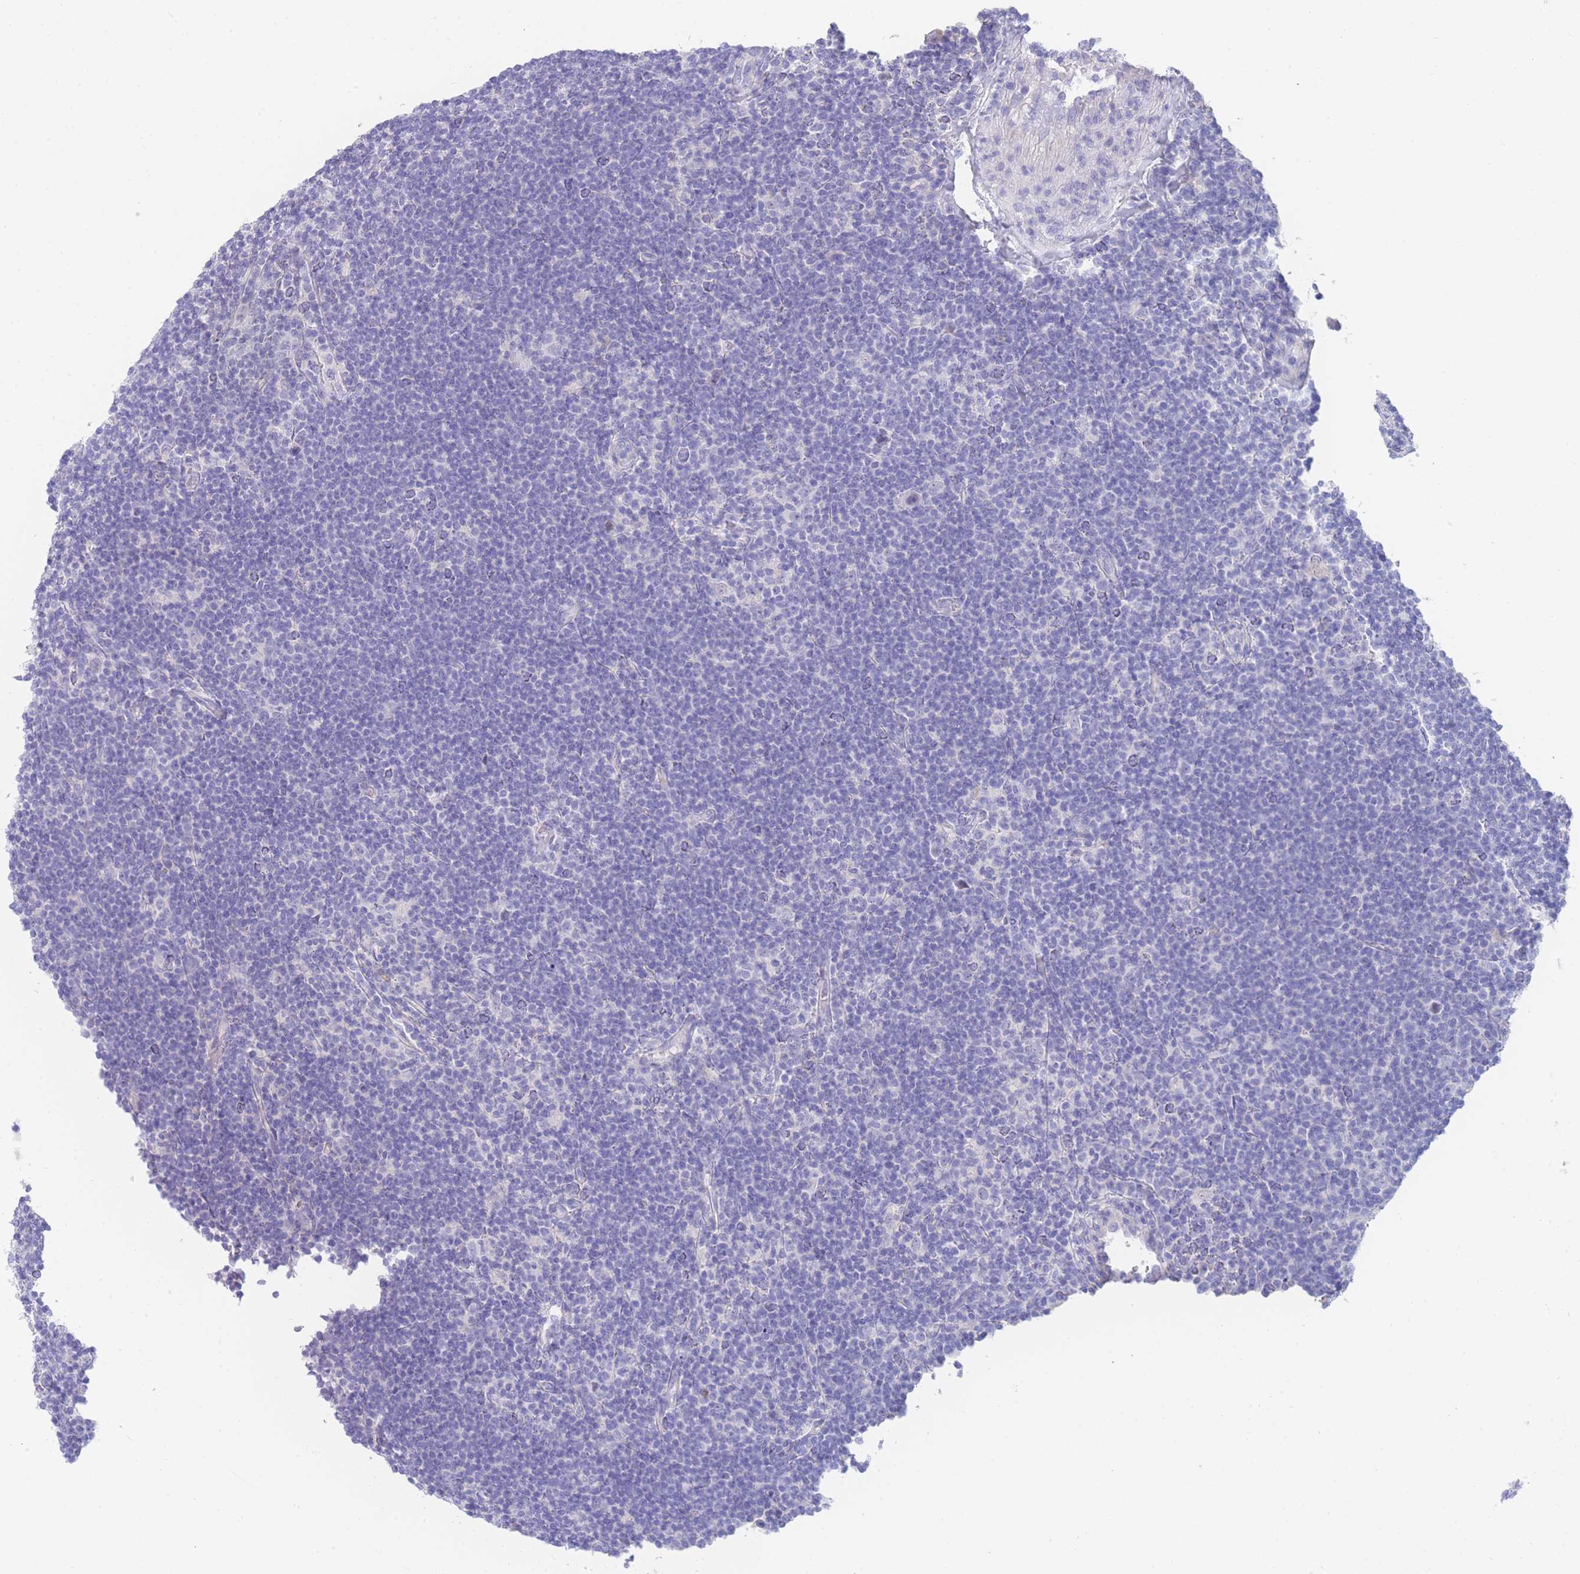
{"staining": {"intensity": "negative", "quantity": "none", "location": "none"}, "tissue": "lymphoma", "cell_type": "Tumor cells", "image_type": "cancer", "snomed": [{"axis": "morphology", "description": "Hodgkin's disease, NOS"}, {"axis": "topography", "description": "Lymph node"}], "caption": "Protein analysis of Hodgkin's disease exhibits no significant expression in tumor cells.", "gene": "LRRC37A", "patient": {"sex": "female", "age": 57}}